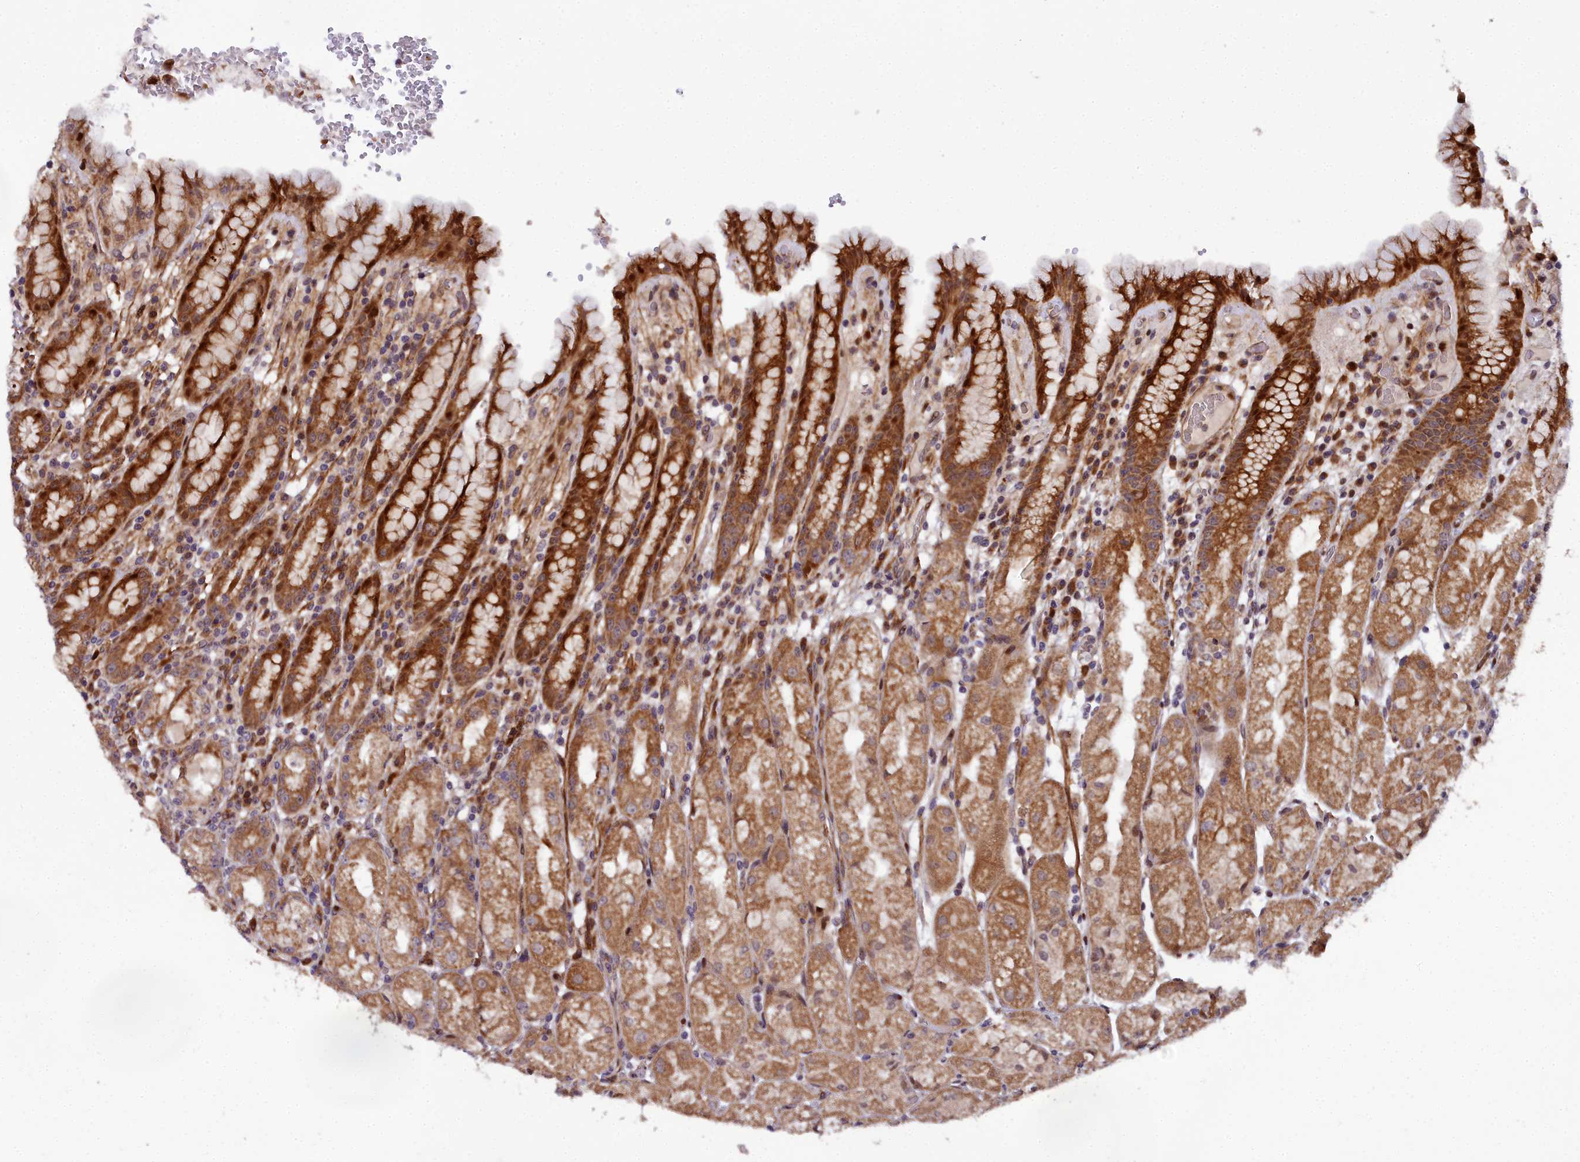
{"staining": {"intensity": "strong", "quantity": ">75%", "location": "cytoplasmic/membranous,nuclear"}, "tissue": "stomach", "cell_type": "Glandular cells", "image_type": "normal", "snomed": [{"axis": "morphology", "description": "Normal tissue, NOS"}, {"axis": "topography", "description": "Stomach, upper"}], "caption": "Brown immunohistochemical staining in normal stomach demonstrates strong cytoplasmic/membranous,nuclear staining in approximately >75% of glandular cells. The staining is performed using DAB (3,3'-diaminobenzidine) brown chromogen to label protein expression. The nuclei are counter-stained blue using hematoxylin.", "gene": "MRPS11", "patient": {"sex": "male", "age": 52}}